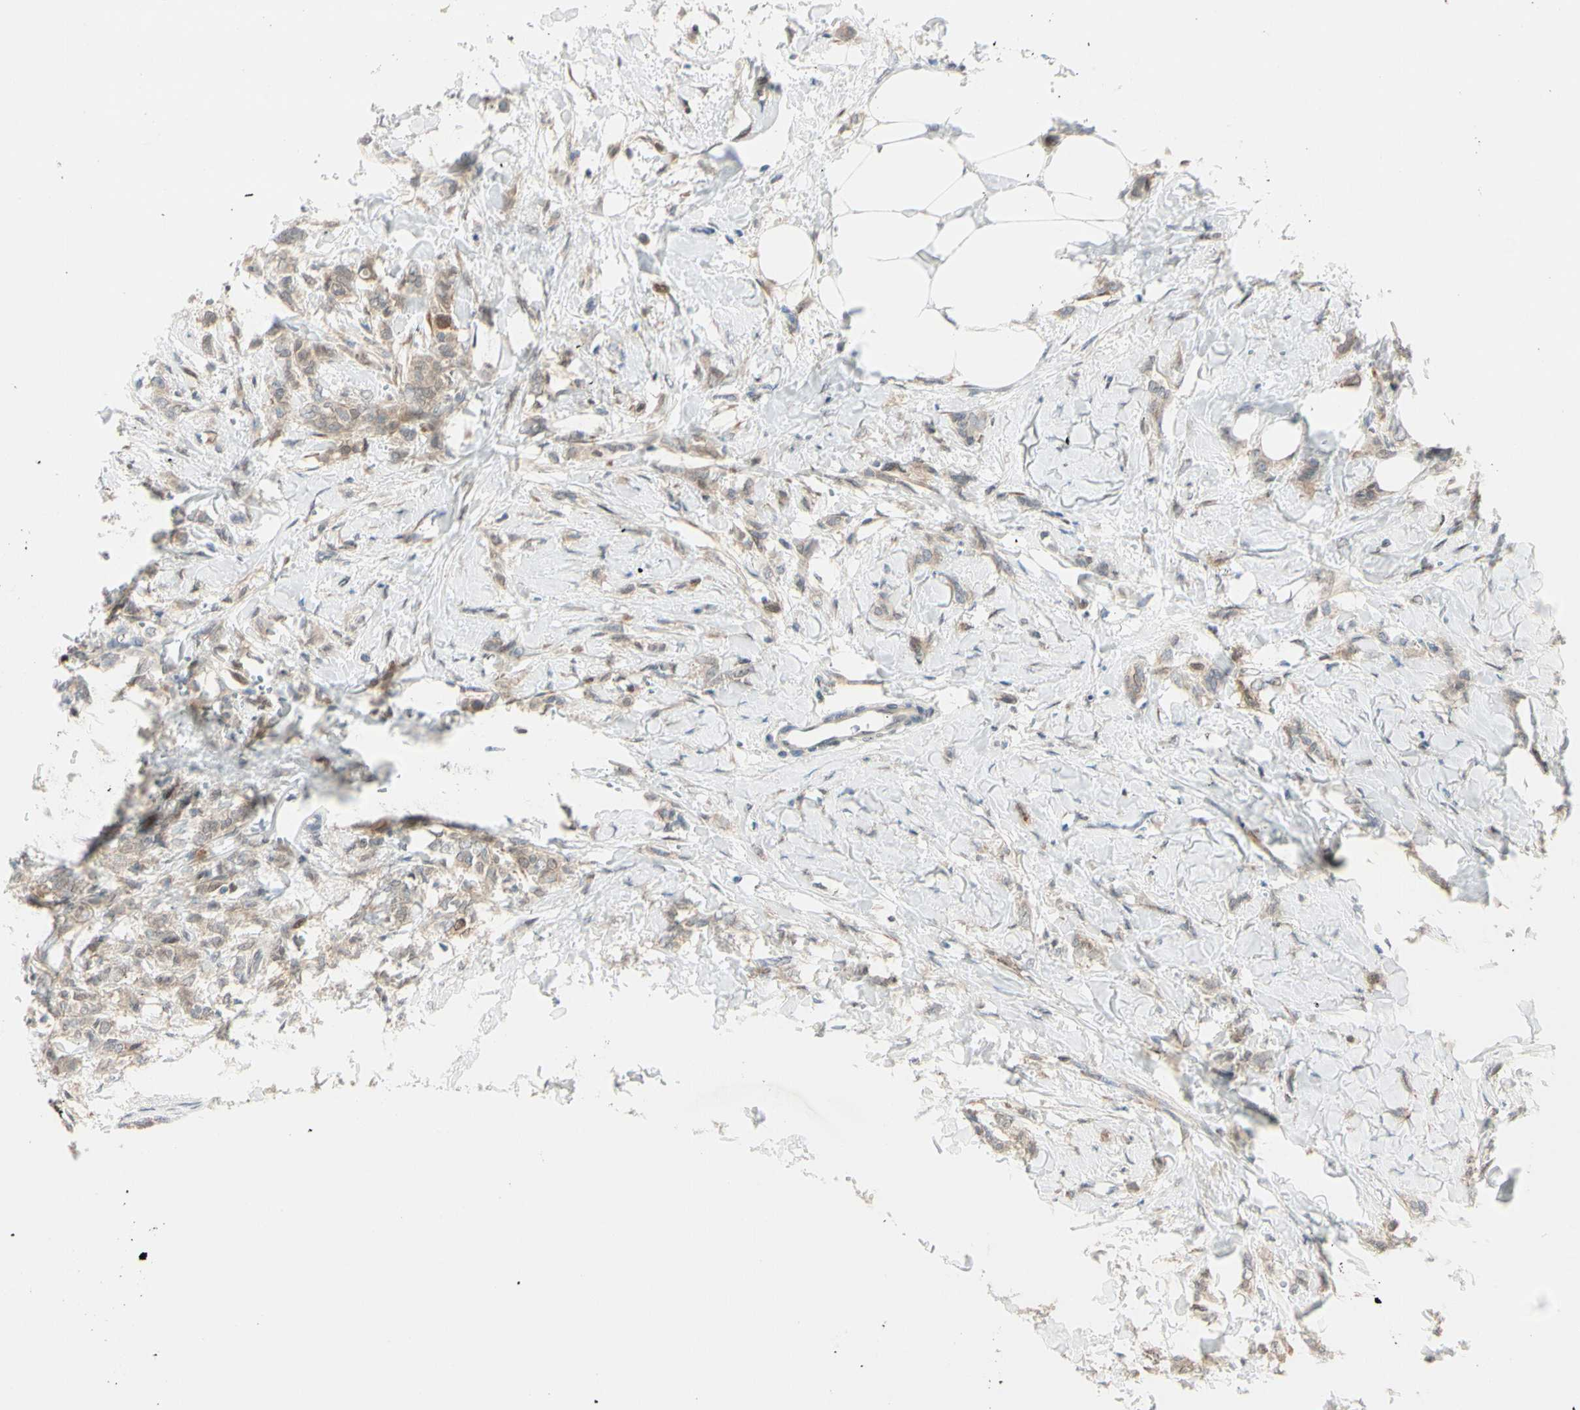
{"staining": {"intensity": "weak", "quantity": ">75%", "location": "cytoplasmic/membranous"}, "tissue": "breast cancer", "cell_type": "Tumor cells", "image_type": "cancer", "snomed": [{"axis": "morphology", "description": "Lobular carcinoma, in situ"}, {"axis": "morphology", "description": "Lobular carcinoma"}, {"axis": "topography", "description": "Breast"}], "caption": "Protein staining reveals weak cytoplasmic/membranous staining in about >75% of tumor cells in lobular carcinoma in situ (breast). The staining was performed using DAB (3,3'-diaminobenzidine), with brown indicating positive protein expression. Nuclei are stained blue with hematoxylin.", "gene": "PTTG1", "patient": {"sex": "female", "age": 41}}